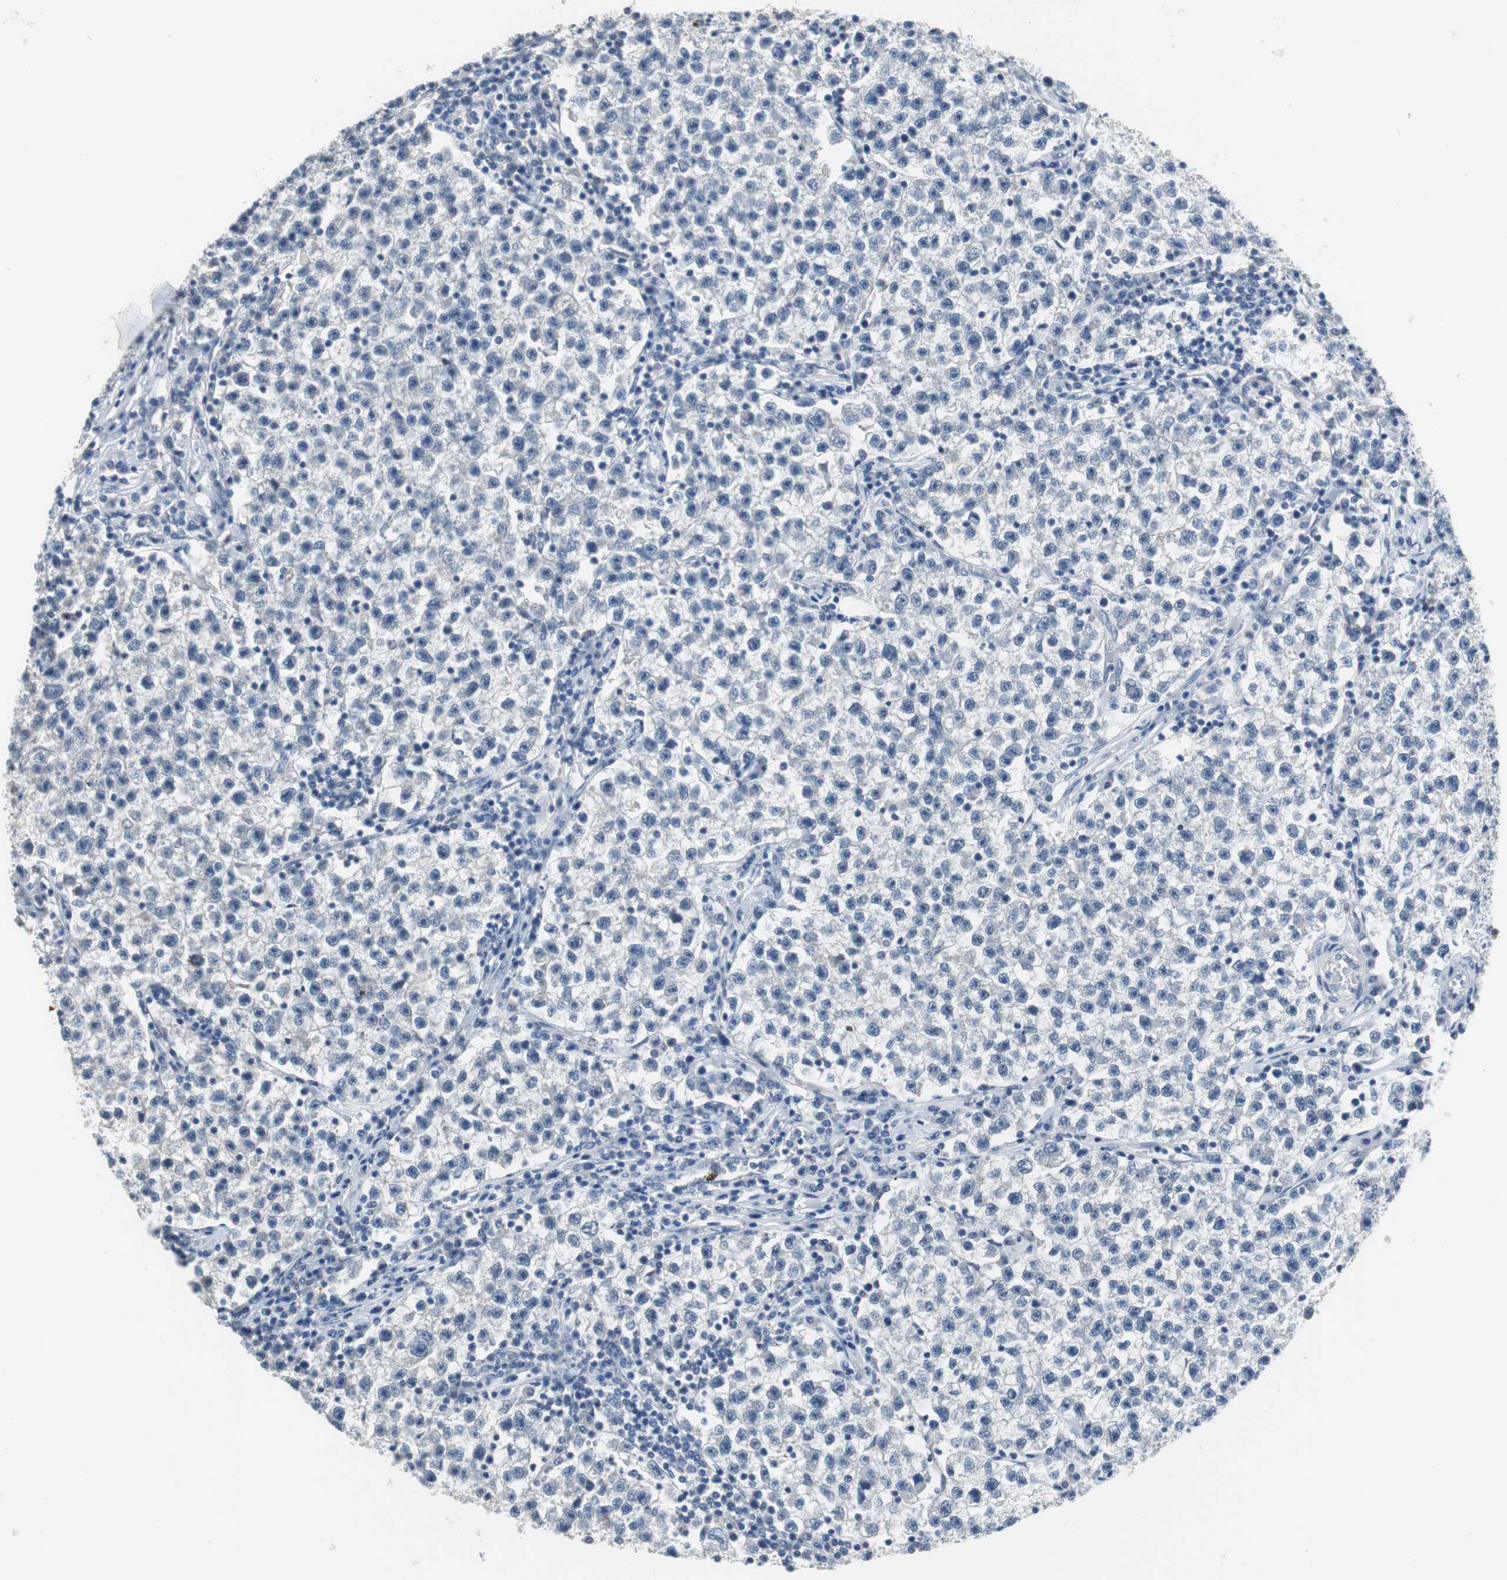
{"staining": {"intensity": "negative", "quantity": "none", "location": "none"}, "tissue": "testis cancer", "cell_type": "Tumor cells", "image_type": "cancer", "snomed": [{"axis": "morphology", "description": "Seminoma, NOS"}, {"axis": "topography", "description": "Testis"}], "caption": "This is a photomicrograph of immunohistochemistry staining of seminoma (testis), which shows no positivity in tumor cells.", "gene": "MUC7", "patient": {"sex": "male", "age": 22}}